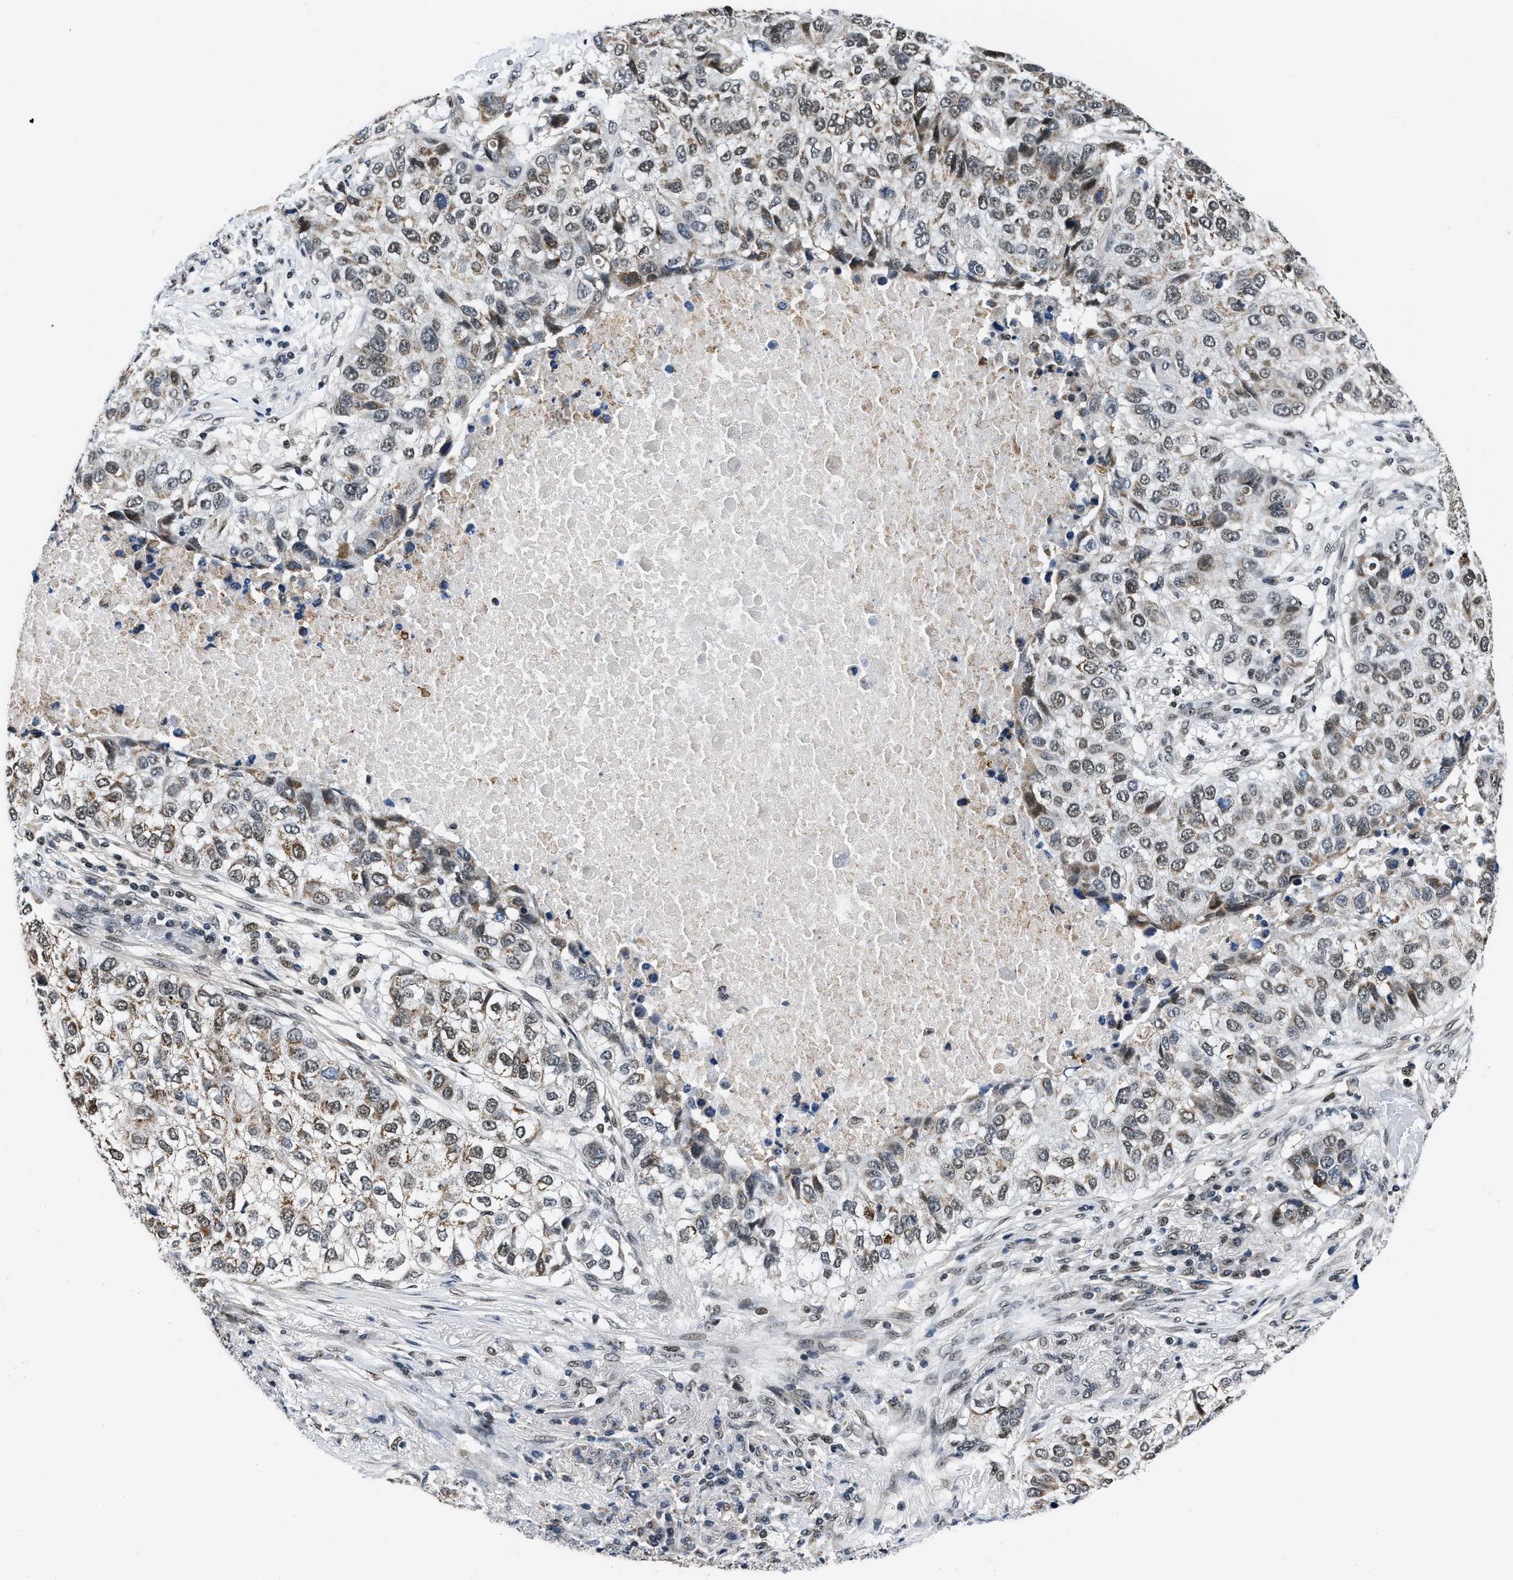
{"staining": {"intensity": "moderate", "quantity": "25%-75%", "location": "nuclear"}, "tissue": "lung cancer", "cell_type": "Tumor cells", "image_type": "cancer", "snomed": [{"axis": "morphology", "description": "Squamous cell carcinoma, NOS"}, {"axis": "topography", "description": "Lung"}], "caption": "This histopathology image shows immunohistochemistry staining of human squamous cell carcinoma (lung), with medium moderate nuclear expression in approximately 25%-75% of tumor cells.", "gene": "KDM3B", "patient": {"sex": "male", "age": 57}}